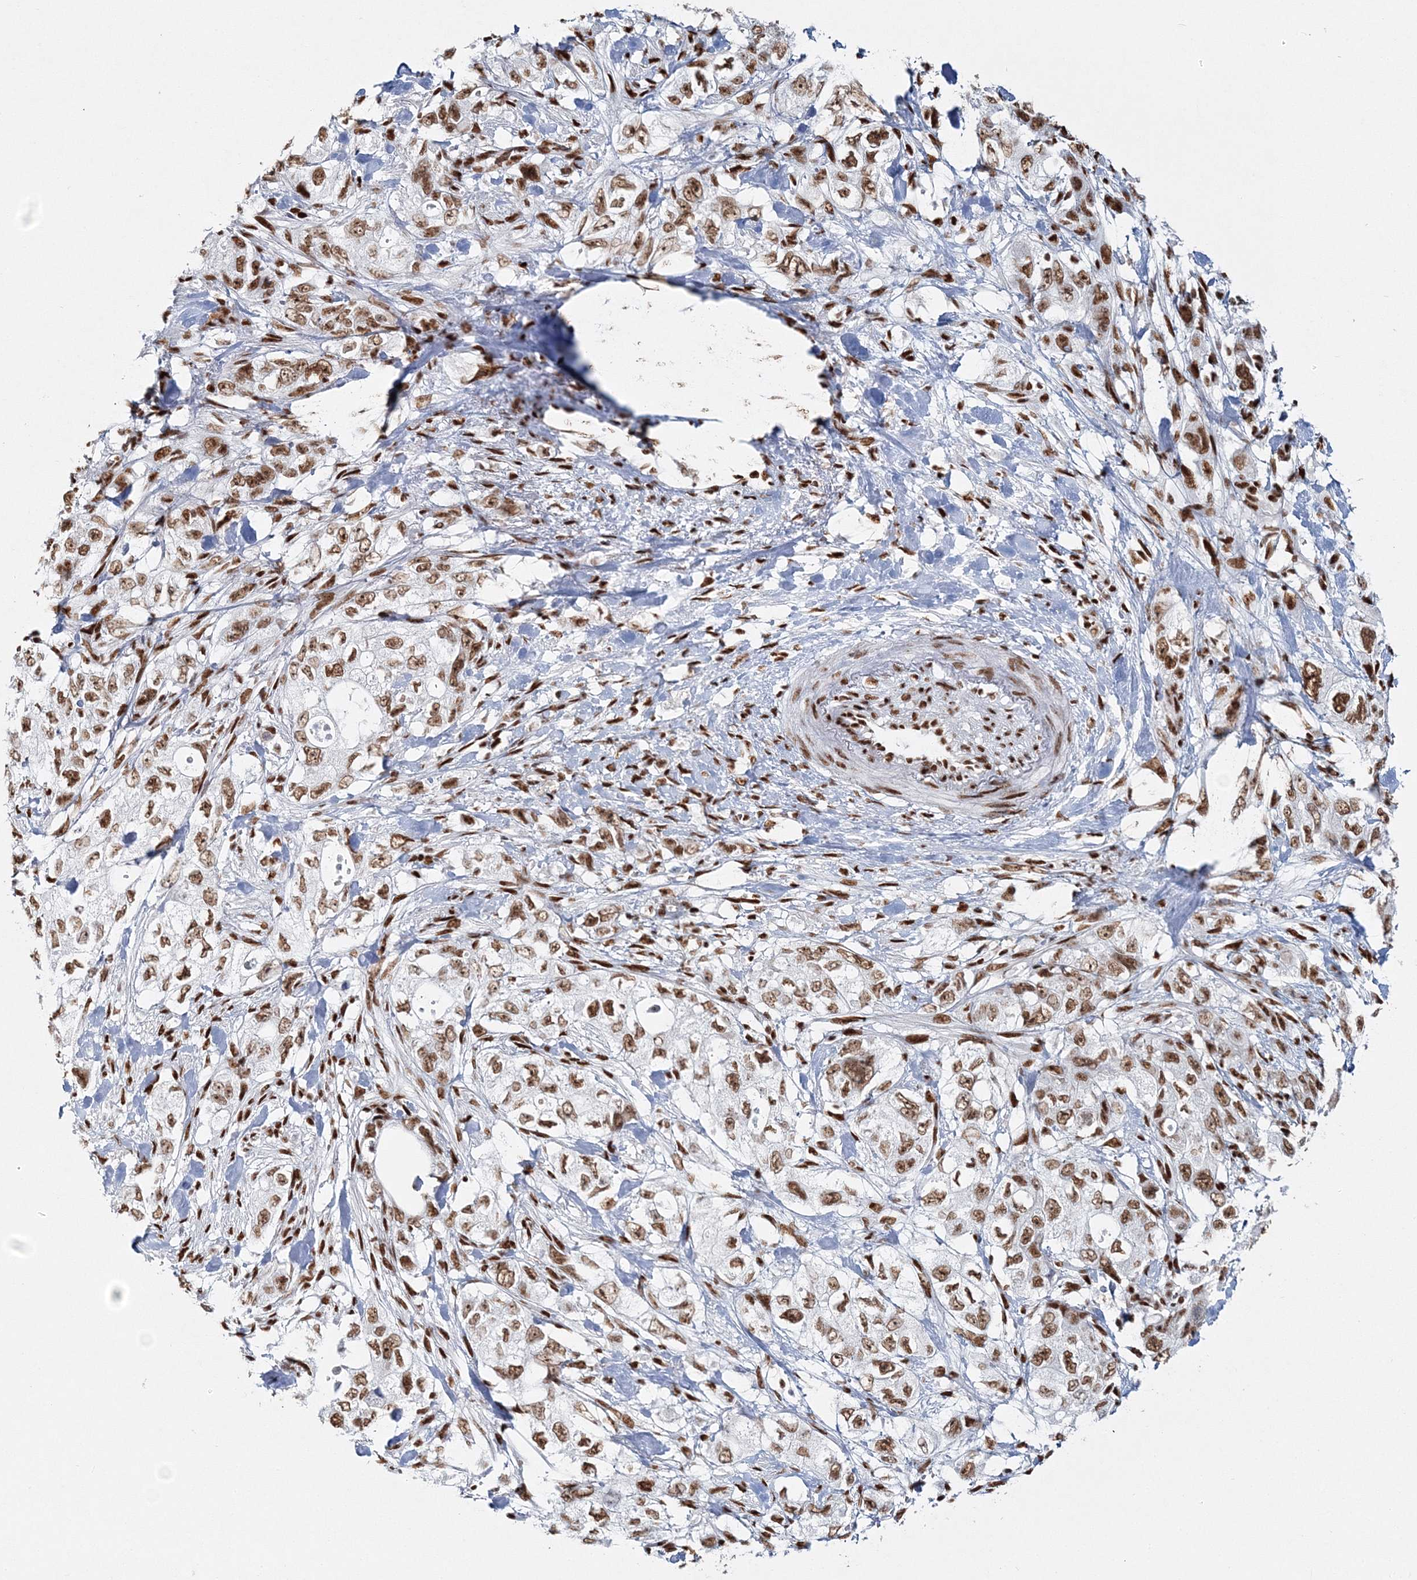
{"staining": {"intensity": "moderate", "quantity": ">75%", "location": "nuclear"}, "tissue": "pancreatic cancer", "cell_type": "Tumor cells", "image_type": "cancer", "snomed": [{"axis": "morphology", "description": "Adenocarcinoma, NOS"}, {"axis": "topography", "description": "Pancreas"}], "caption": "The histopathology image exhibits staining of adenocarcinoma (pancreatic), revealing moderate nuclear protein positivity (brown color) within tumor cells. (IHC, brightfield microscopy, high magnification).", "gene": "QRICH1", "patient": {"sex": "female", "age": 73}}